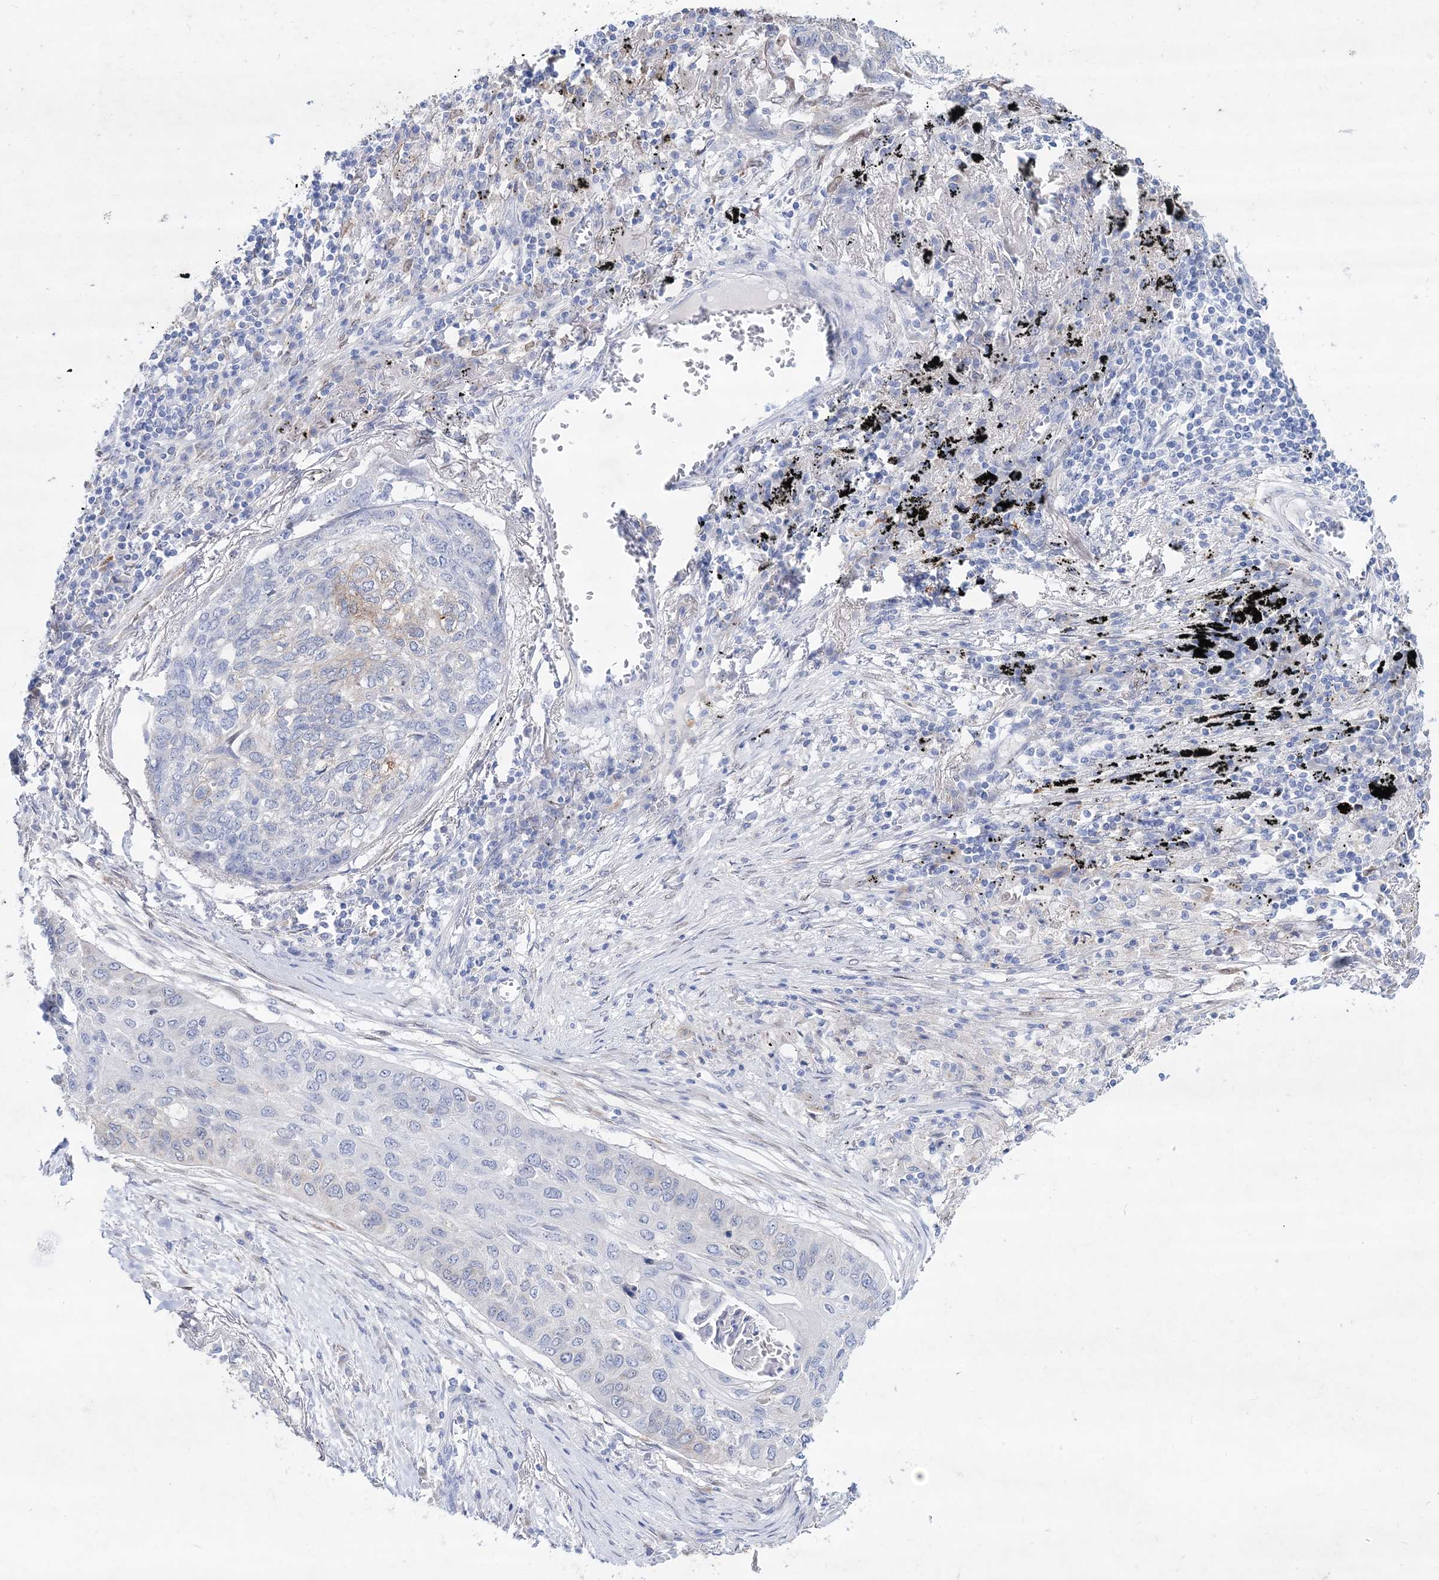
{"staining": {"intensity": "negative", "quantity": "none", "location": "none"}, "tissue": "lung cancer", "cell_type": "Tumor cells", "image_type": "cancer", "snomed": [{"axis": "morphology", "description": "Squamous cell carcinoma, NOS"}, {"axis": "topography", "description": "Lung"}], "caption": "Immunohistochemical staining of human lung squamous cell carcinoma exhibits no significant staining in tumor cells.", "gene": "SPINK7", "patient": {"sex": "female", "age": 63}}